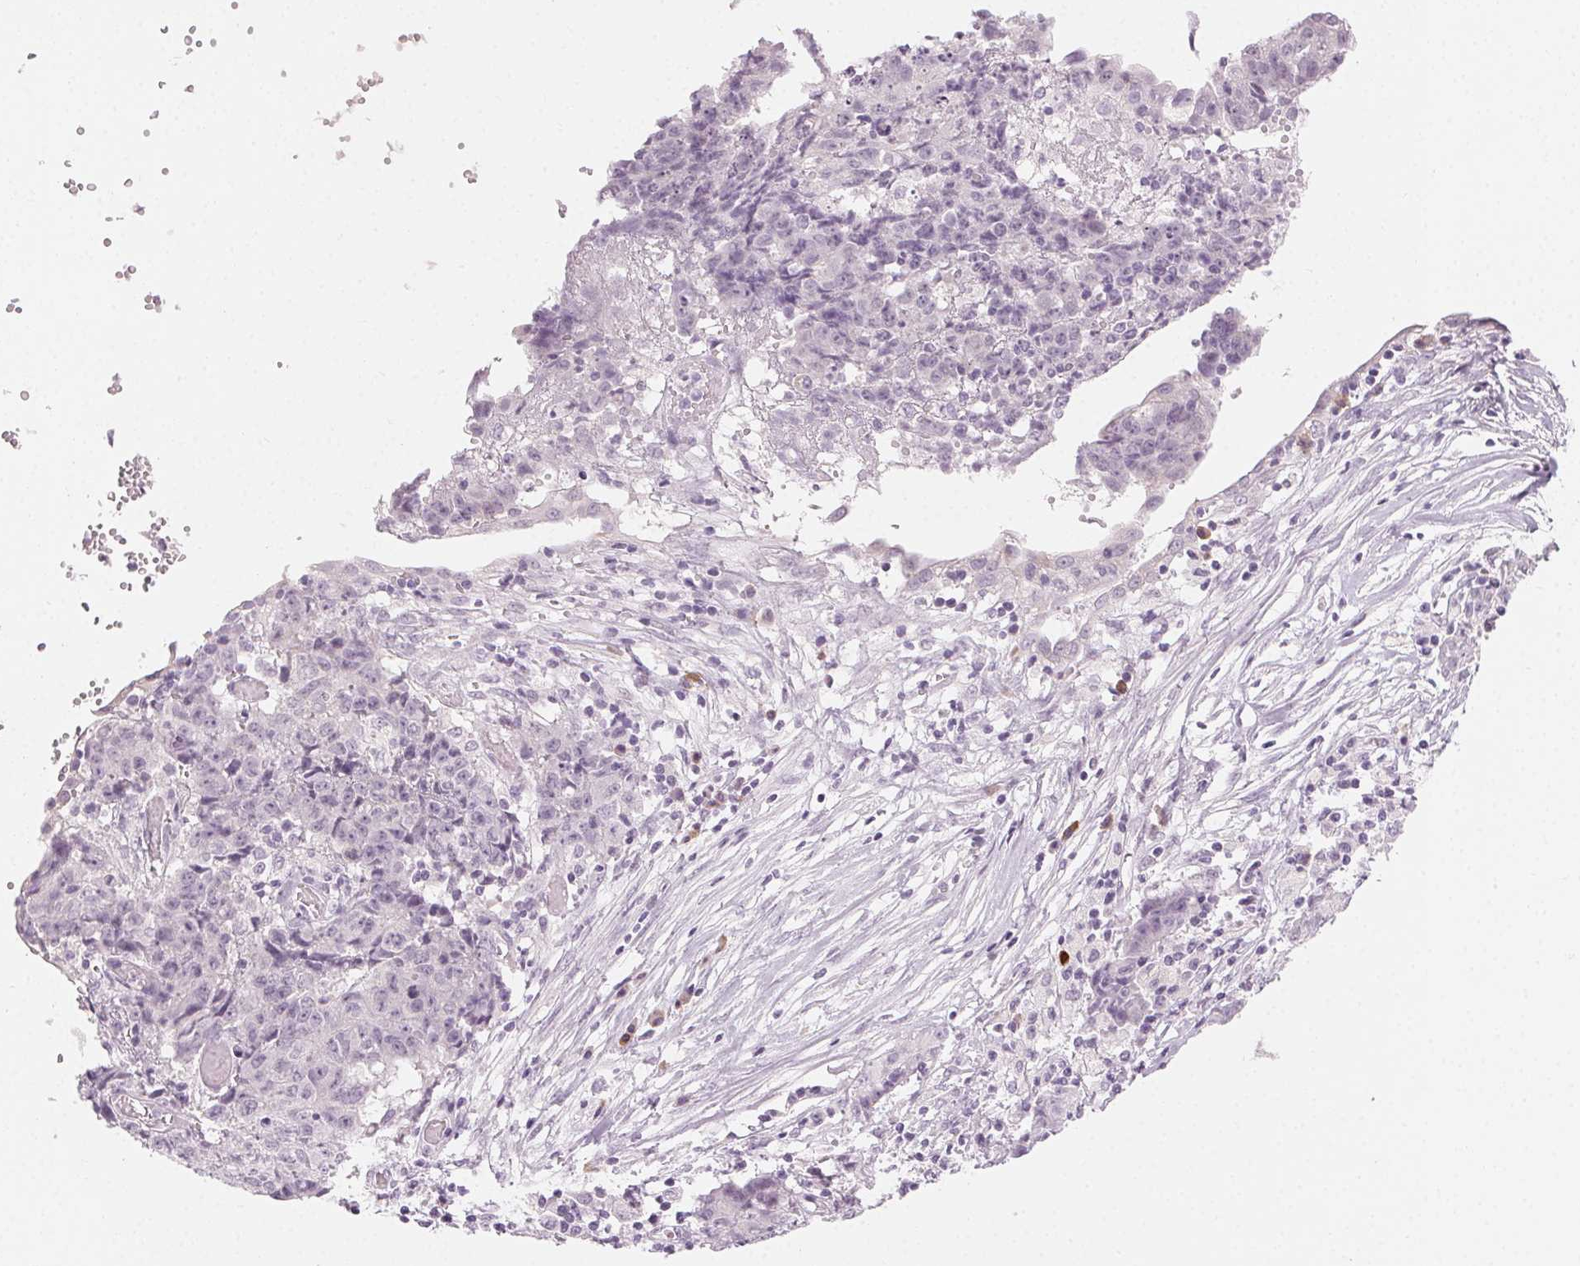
{"staining": {"intensity": "negative", "quantity": "none", "location": "none"}, "tissue": "ovarian cancer", "cell_type": "Tumor cells", "image_type": "cancer", "snomed": [{"axis": "morphology", "description": "Carcinoma, endometroid"}, {"axis": "topography", "description": "Ovary"}], "caption": "An IHC photomicrograph of ovarian cancer (endometroid carcinoma) is shown. There is no staining in tumor cells of ovarian cancer (endometroid carcinoma).", "gene": "HSF5", "patient": {"sex": "female", "age": 42}}